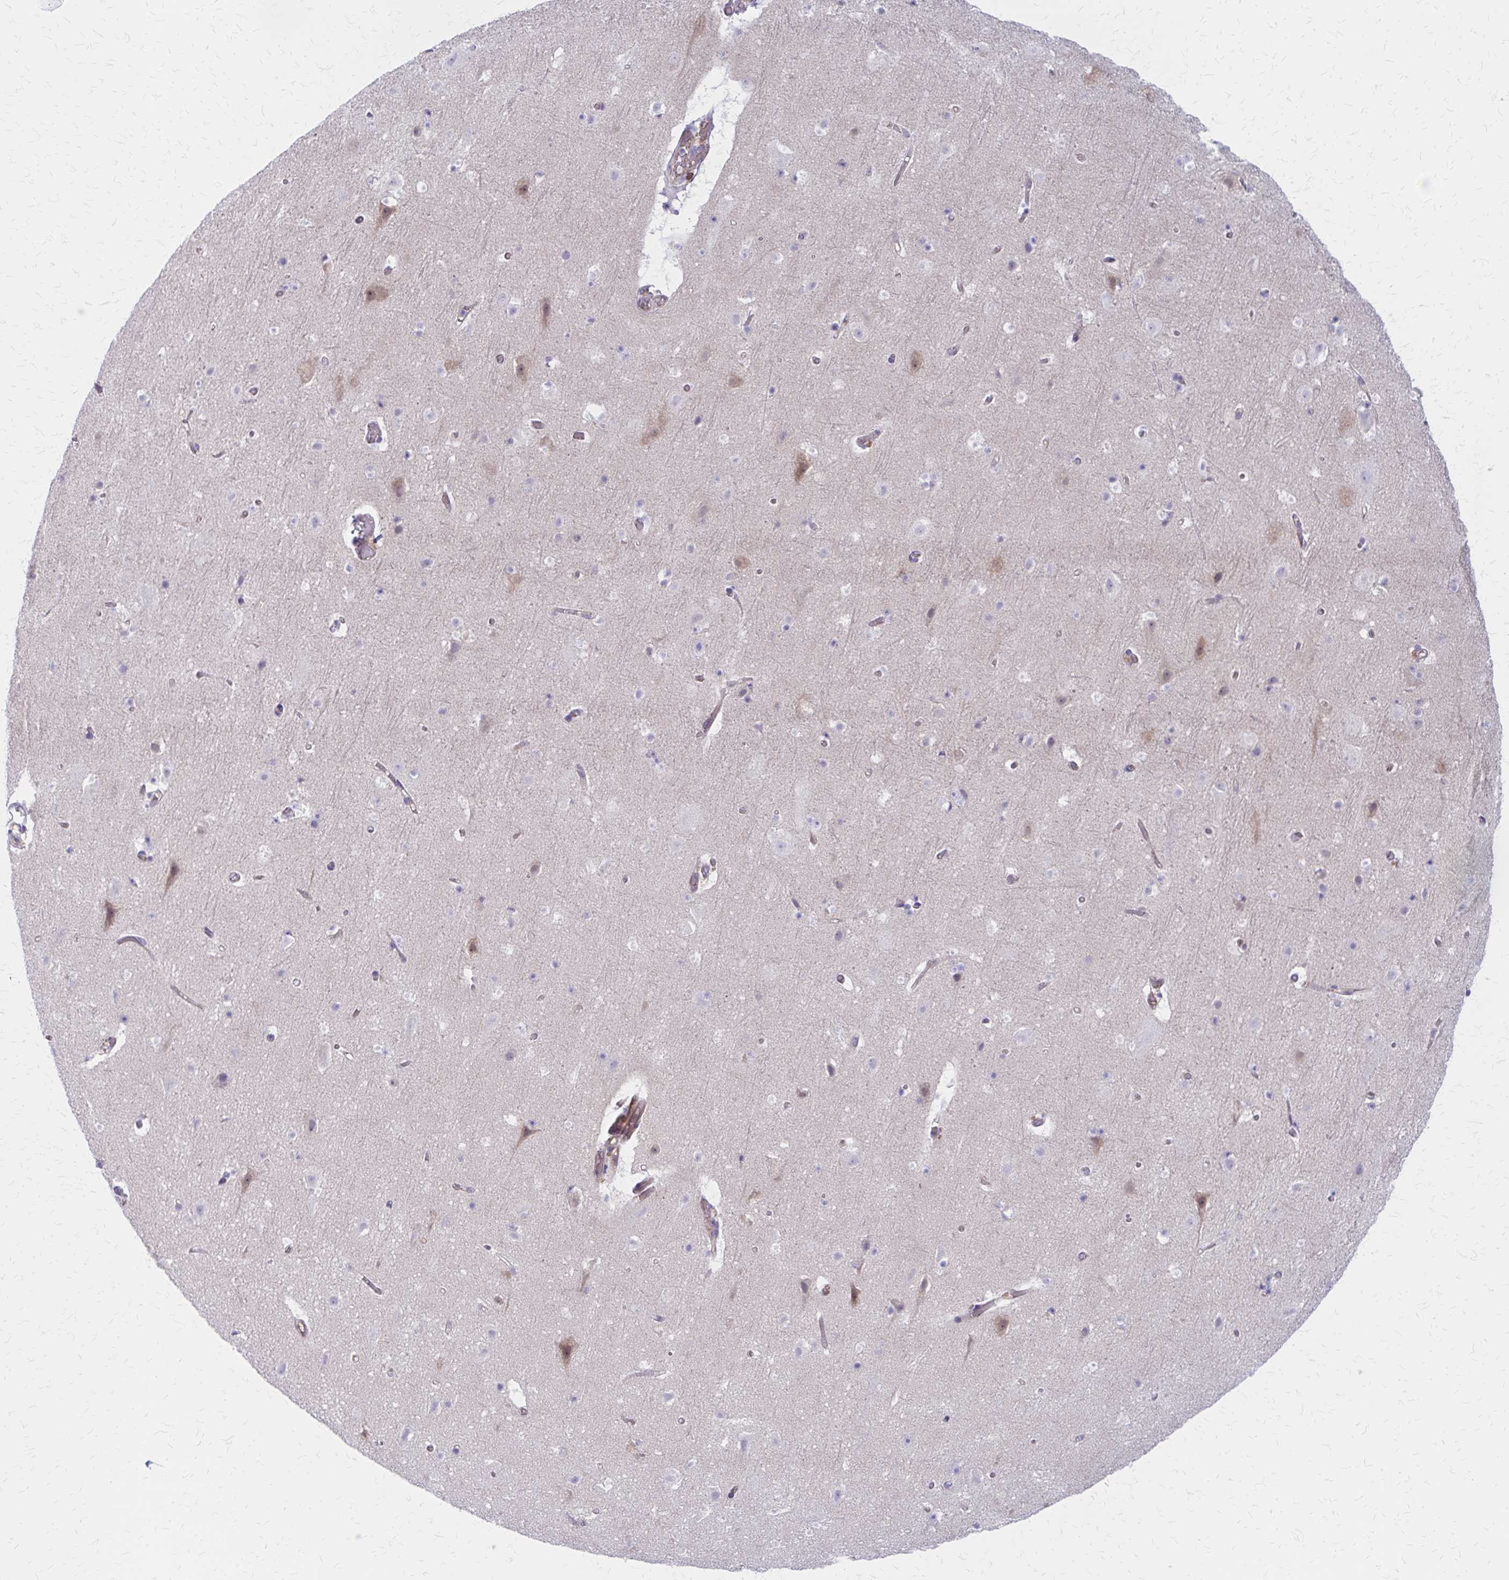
{"staining": {"intensity": "weak", "quantity": "25%-75%", "location": "cytoplasmic/membranous"}, "tissue": "cerebral cortex", "cell_type": "Endothelial cells", "image_type": "normal", "snomed": [{"axis": "morphology", "description": "Normal tissue, NOS"}, {"axis": "topography", "description": "Cerebral cortex"}], "caption": "Unremarkable cerebral cortex reveals weak cytoplasmic/membranous staining in about 25%-75% of endothelial cells, visualized by immunohistochemistry. The protein of interest is shown in brown color, while the nuclei are stained blue.", "gene": "CLIC2", "patient": {"sex": "female", "age": 42}}